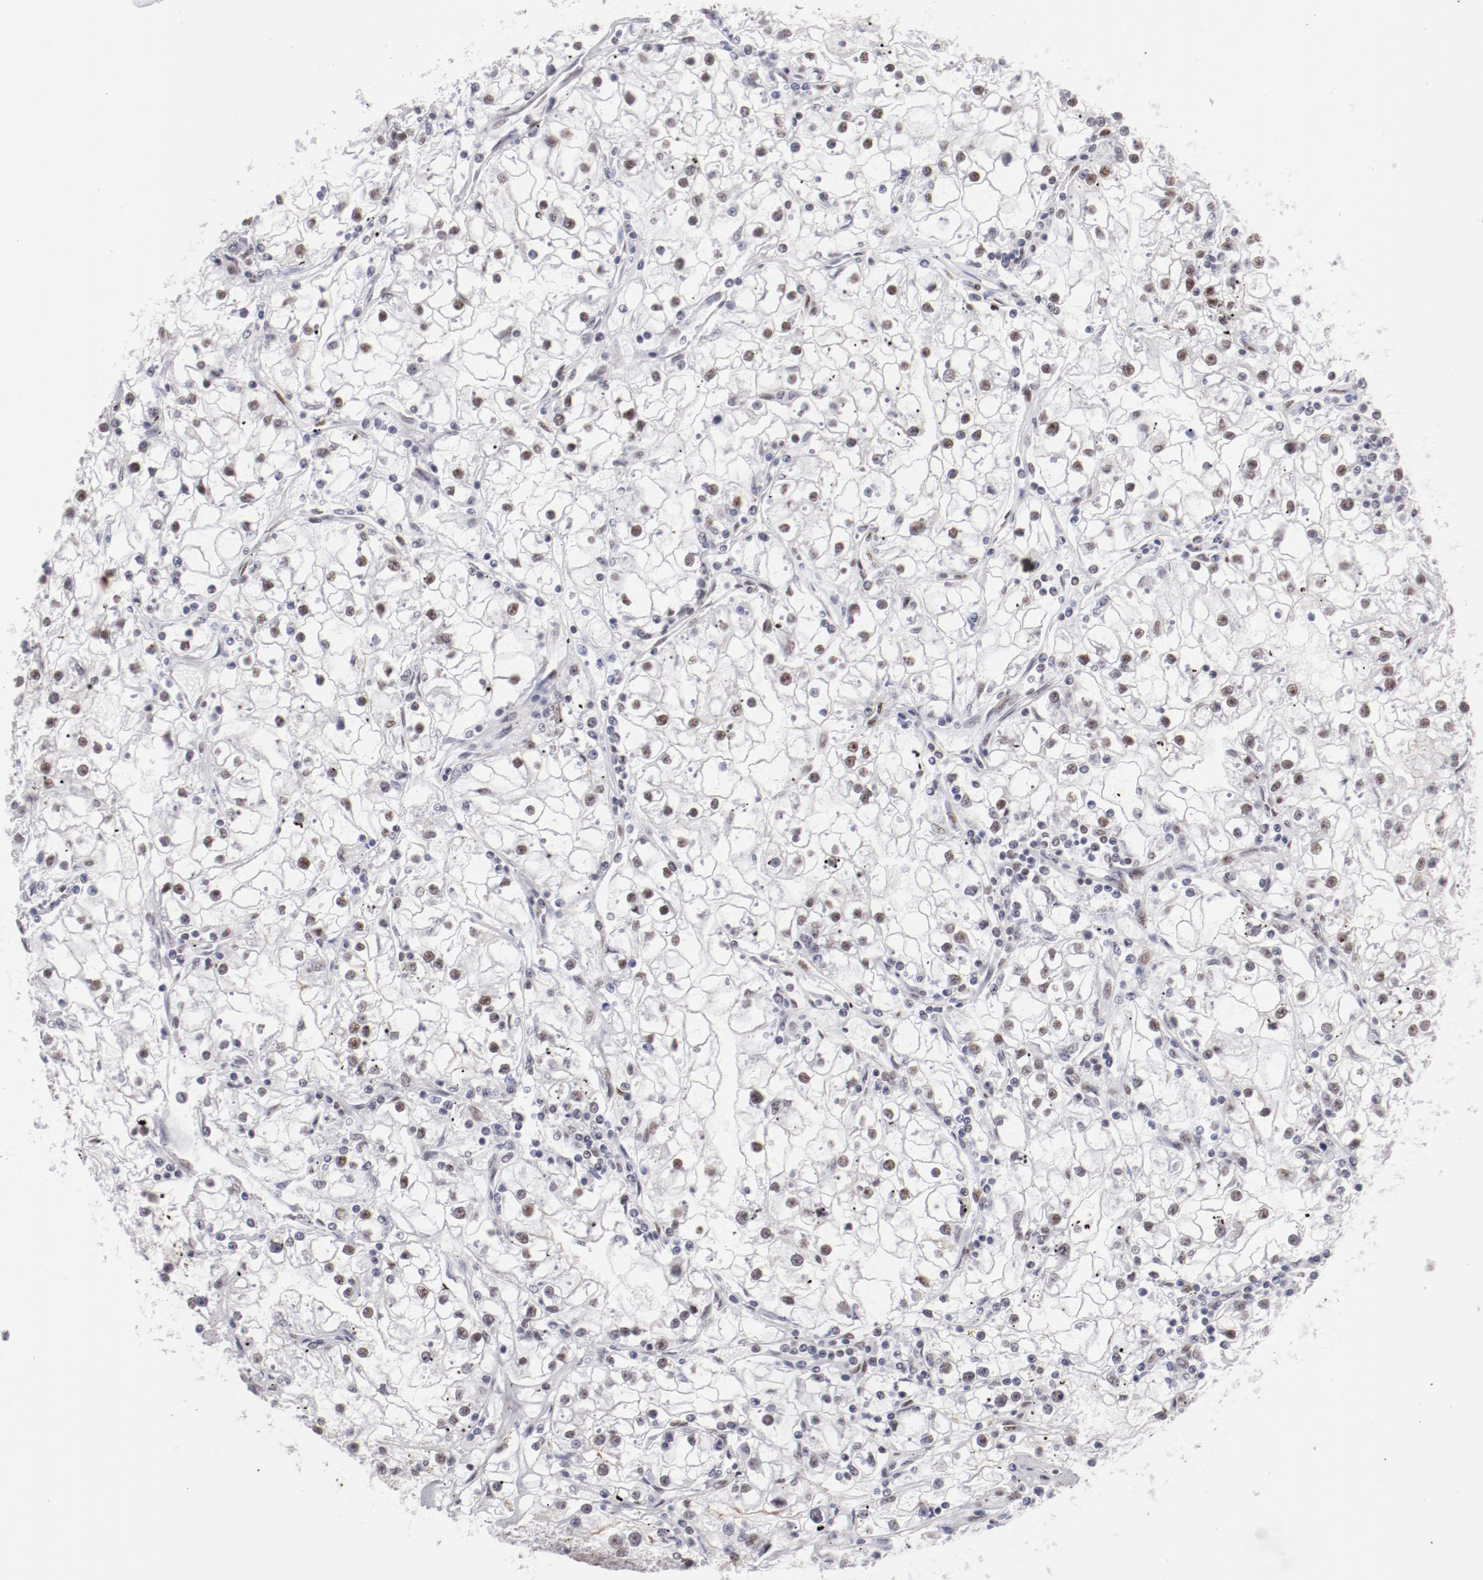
{"staining": {"intensity": "weak", "quantity": "25%-75%", "location": "nuclear"}, "tissue": "renal cancer", "cell_type": "Tumor cells", "image_type": "cancer", "snomed": [{"axis": "morphology", "description": "Adenocarcinoma, NOS"}, {"axis": "topography", "description": "Kidney"}], "caption": "Immunohistochemical staining of renal cancer (adenocarcinoma) reveals low levels of weak nuclear staining in about 25%-75% of tumor cells.", "gene": "TFAP4", "patient": {"sex": "male", "age": 56}}